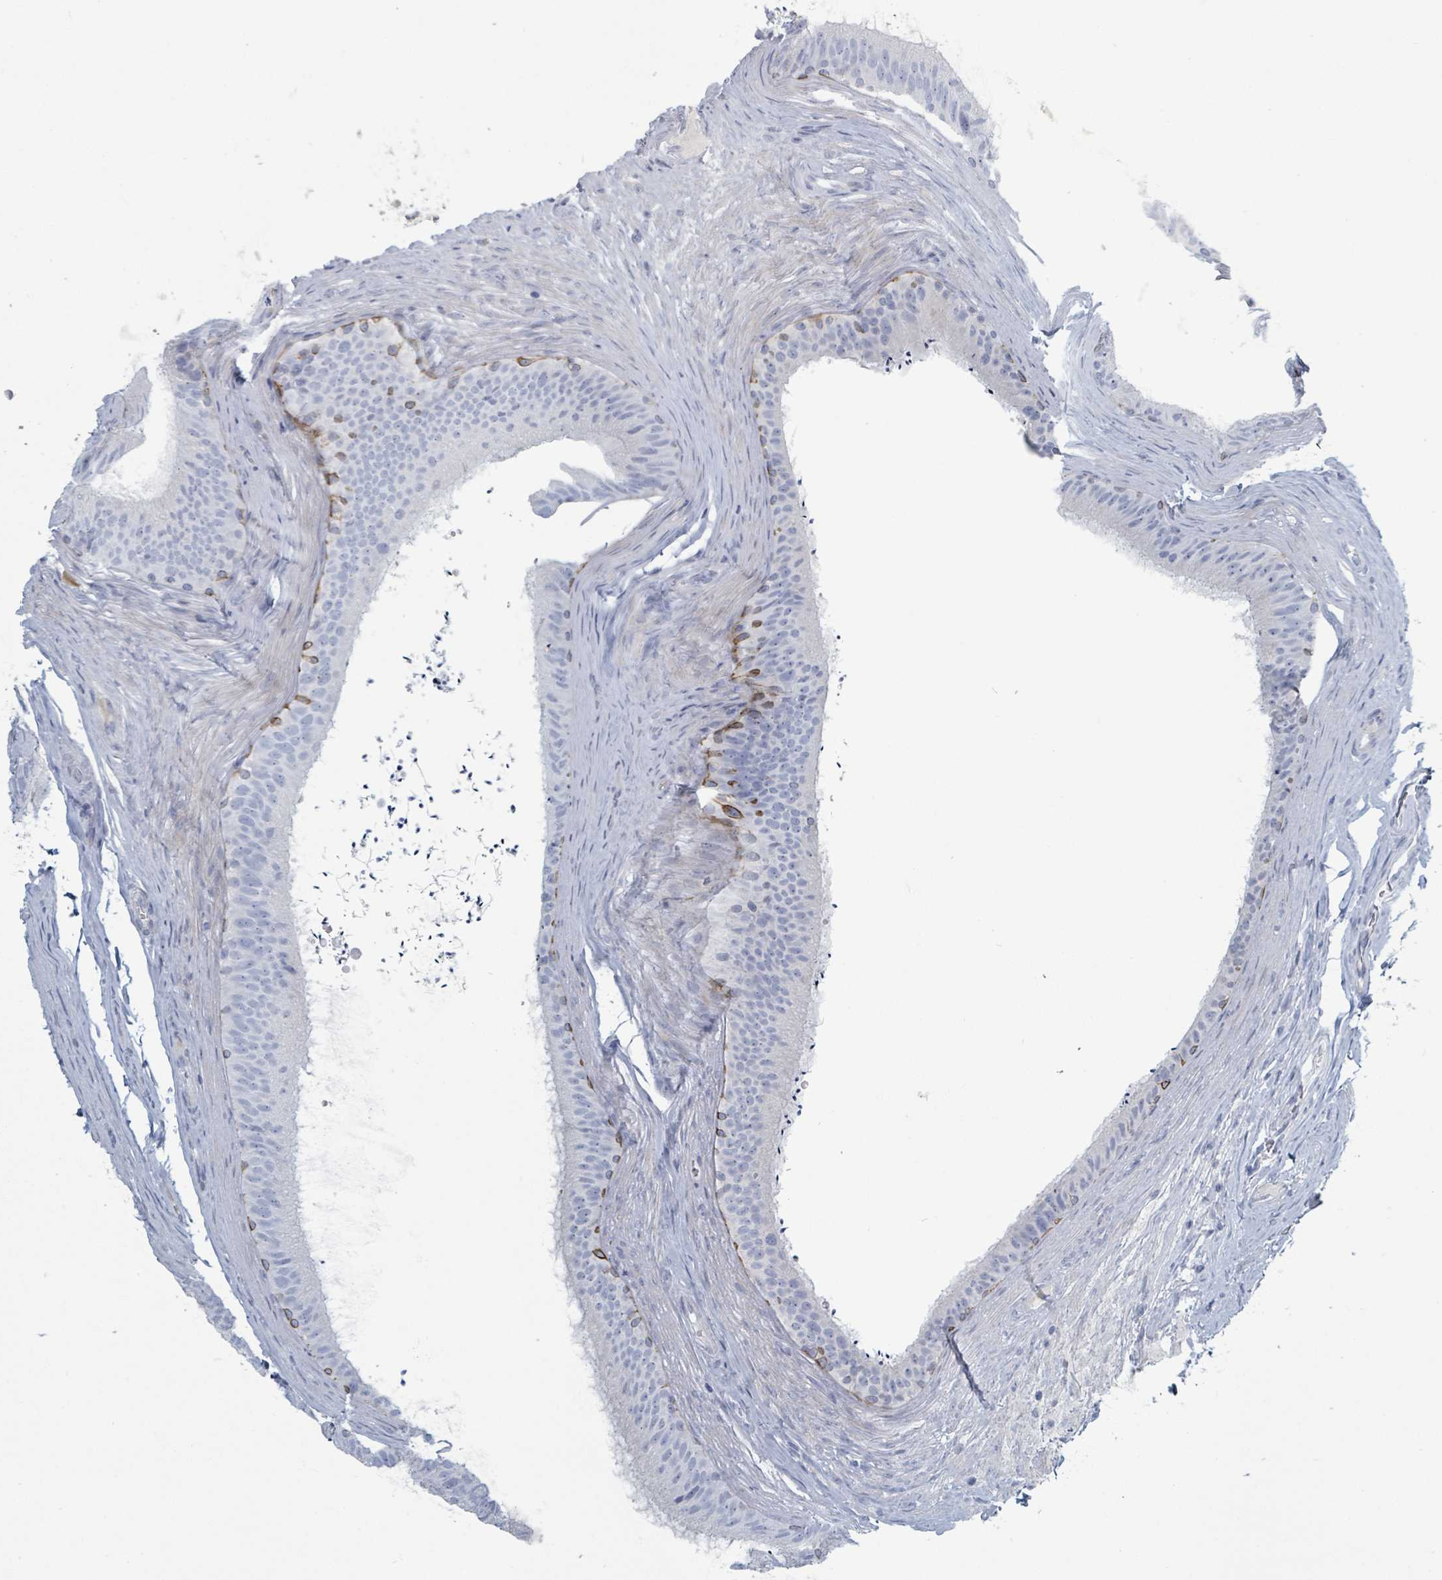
{"staining": {"intensity": "moderate", "quantity": "<25%", "location": "cytoplasmic/membranous"}, "tissue": "epididymis", "cell_type": "Glandular cells", "image_type": "normal", "snomed": [{"axis": "morphology", "description": "Normal tissue, NOS"}, {"axis": "topography", "description": "Testis"}, {"axis": "topography", "description": "Epididymis"}], "caption": "Approximately <25% of glandular cells in normal epididymis reveal moderate cytoplasmic/membranous protein positivity as visualized by brown immunohistochemical staining.", "gene": "RAB33B", "patient": {"sex": "male", "age": 41}}